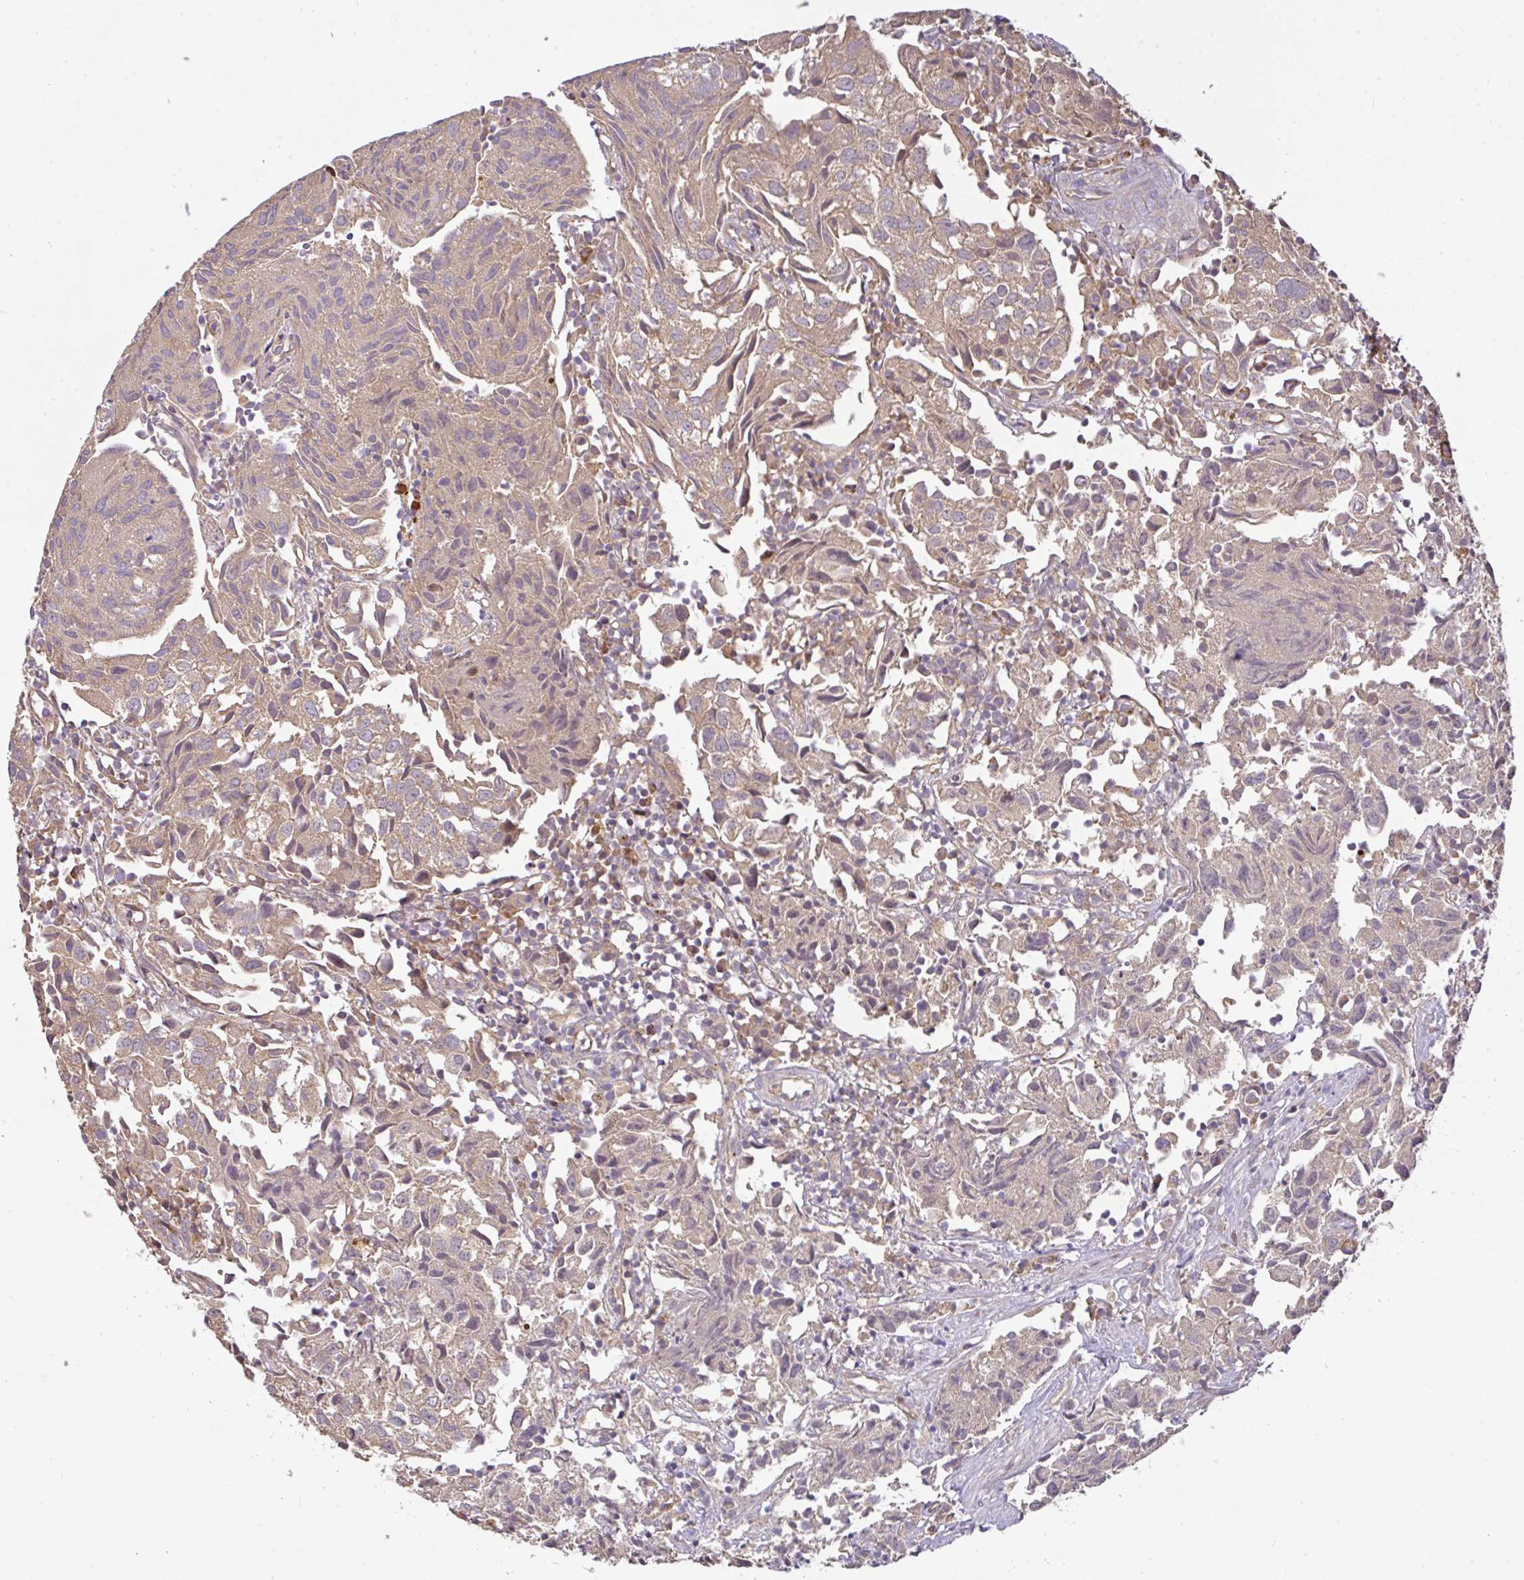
{"staining": {"intensity": "weak", "quantity": ">75%", "location": "cytoplasmic/membranous"}, "tissue": "urothelial cancer", "cell_type": "Tumor cells", "image_type": "cancer", "snomed": [{"axis": "morphology", "description": "Urothelial carcinoma, High grade"}, {"axis": "topography", "description": "Urinary bladder"}], "caption": "Protein staining of high-grade urothelial carcinoma tissue exhibits weak cytoplasmic/membranous positivity in about >75% of tumor cells. The protein is shown in brown color, while the nuclei are stained blue.", "gene": "EPN3", "patient": {"sex": "female", "age": 75}}